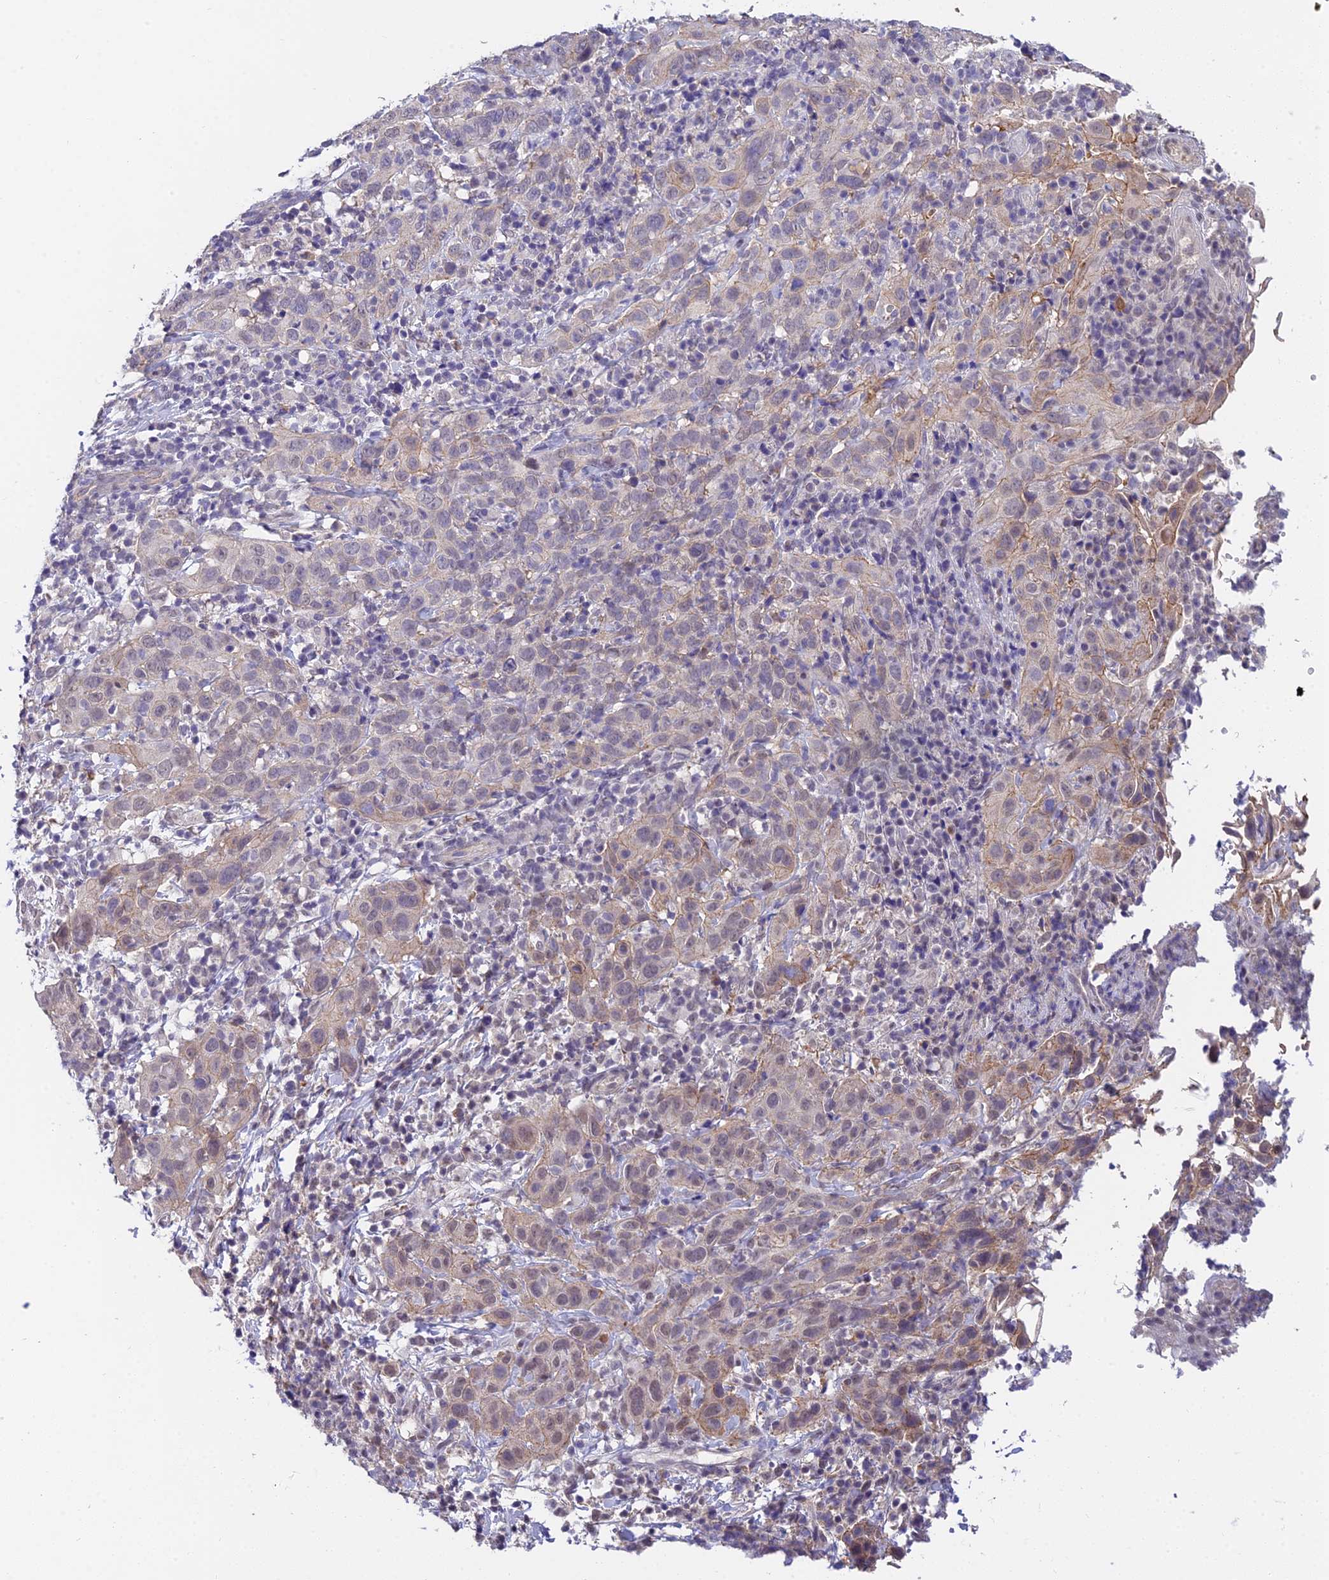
{"staining": {"intensity": "weak", "quantity": "<25%", "location": "cytoplasmic/membranous"}, "tissue": "cervical cancer", "cell_type": "Tumor cells", "image_type": "cancer", "snomed": [{"axis": "morphology", "description": "Squamous cell carcinoma, NOS"}, {"axis": "topography", "description": "Cervix"}], "caption": "Cervical cancer (squamous cell carcinoma) was stained to show a protein in brown. There is no significant positivity in tumor cells.", "gene": "HOXB1", "patient": {"sex": "female", "age": 46}}